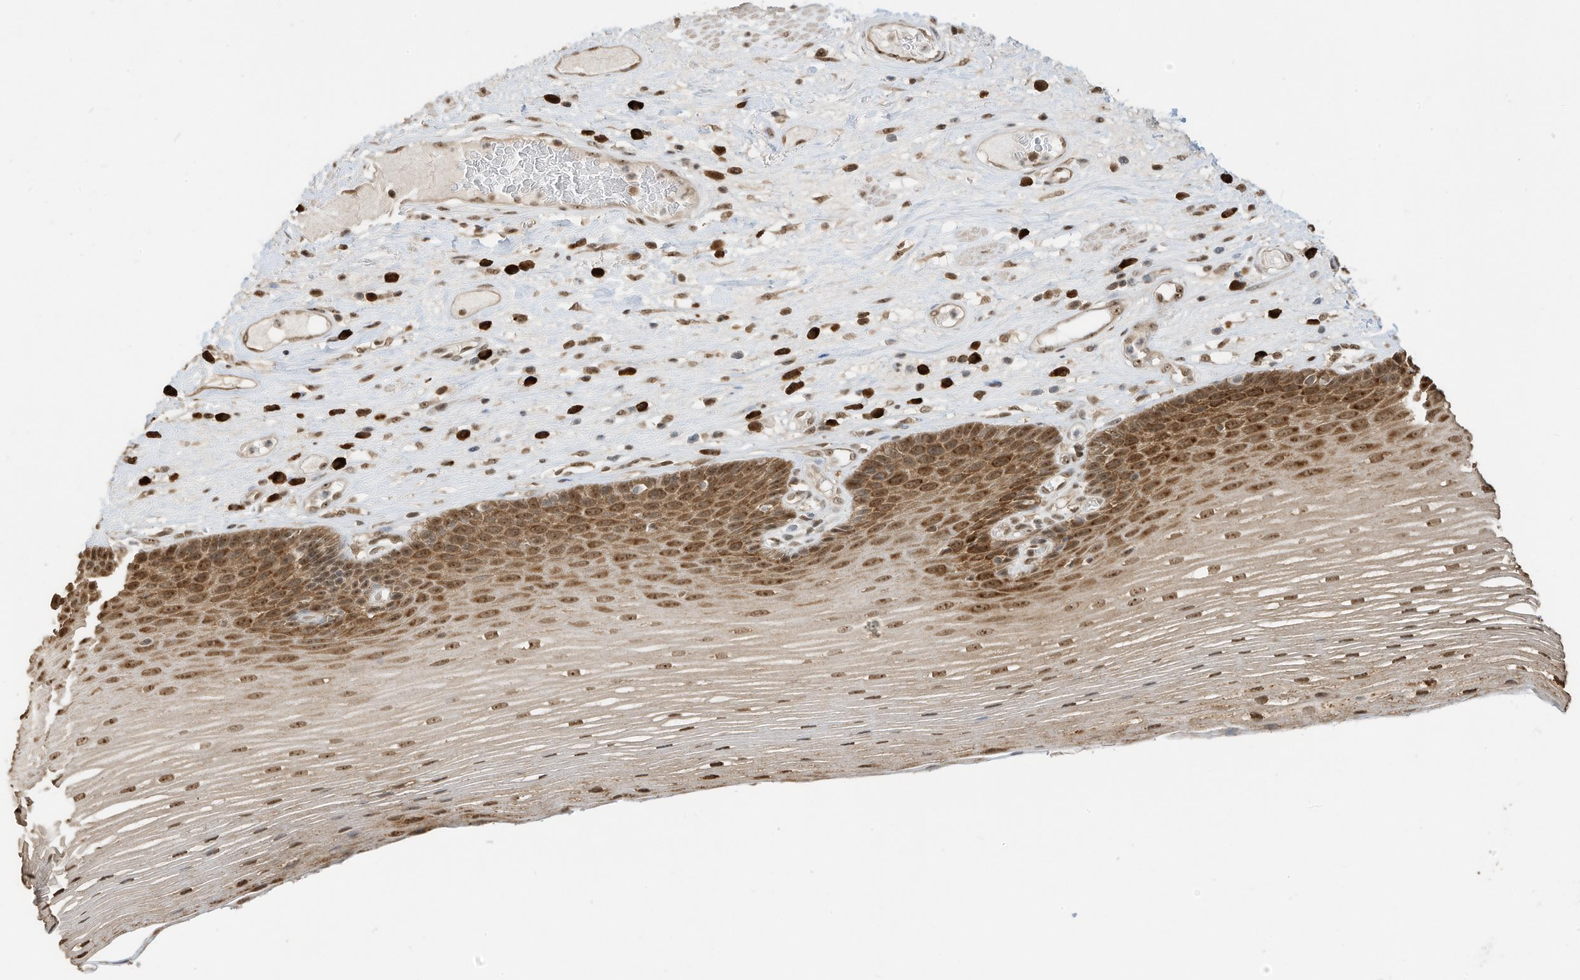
{"staining": {"intensity": "moderate", "quantity": ">75%", "location": "cytoplasmic/membranous,nuclear"}, "tissue": "esophagus", "cell_type": "Squamous epithelial cells", "image_type": "normal", "snomed": [{"axis": "morphology", "description": "Normal tissue, NOS"}, {"axis": "topography", "description": "Esophagus"}], "caption": "Protein staining of unremarkable esophagus reveals moderate cytoplasmic/membranous,nuclear positivity in approximately >75% of squamous epithelial cells. (DAB (3,3'-diaminobenzidine) = brown stain, brightfield microscopy at high magnification).", "gene": "ZNF195", "patient": {"sex": "male", "age": 62}}